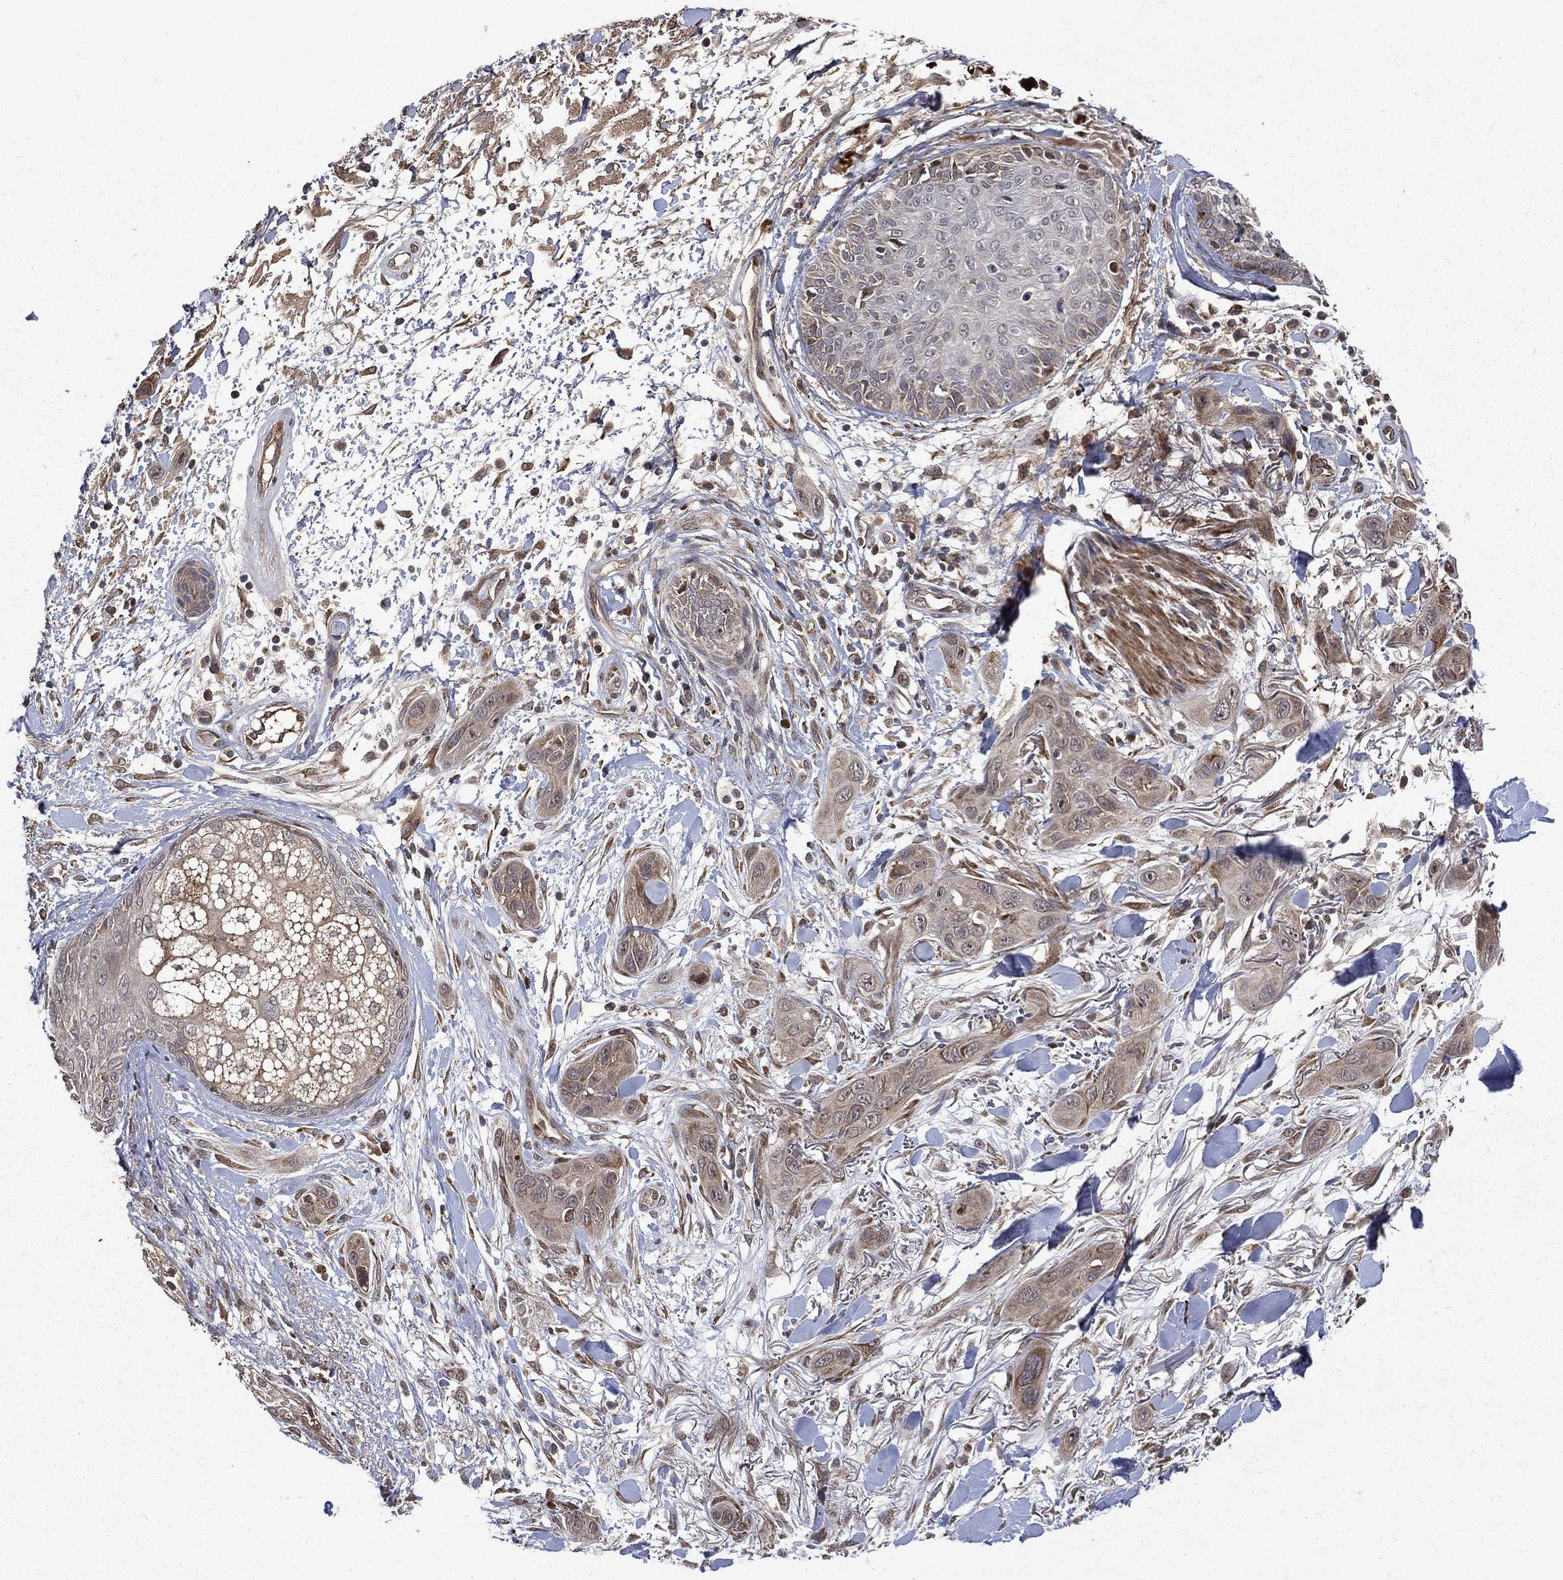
{"staining": {"intensity": "moderate", "quantity": "<25%", "location": "cytoplasmic/membranous"}, "tissue": "skin cancer", "cell_type": "Tumor cells", "image_type": "cancer", "snomed": [{"axis": "morphology", "description": "Squamous cell carcinoma, NOS"}, {"axis": "topography", "description": "Skin"}], "caption": "Immunohistochemistry (IHC) photomicrograph of neoplastic tissue: skin cancer stained using IHC shows low levels of moderate protein expression localized specifically in the cytoplasmic/membranous of tumor cells, appearing as a cytoplasmic/membranous brown color.", "gene": "RAB11FIP4", "patient": {"sex": "male", "age": 78}}